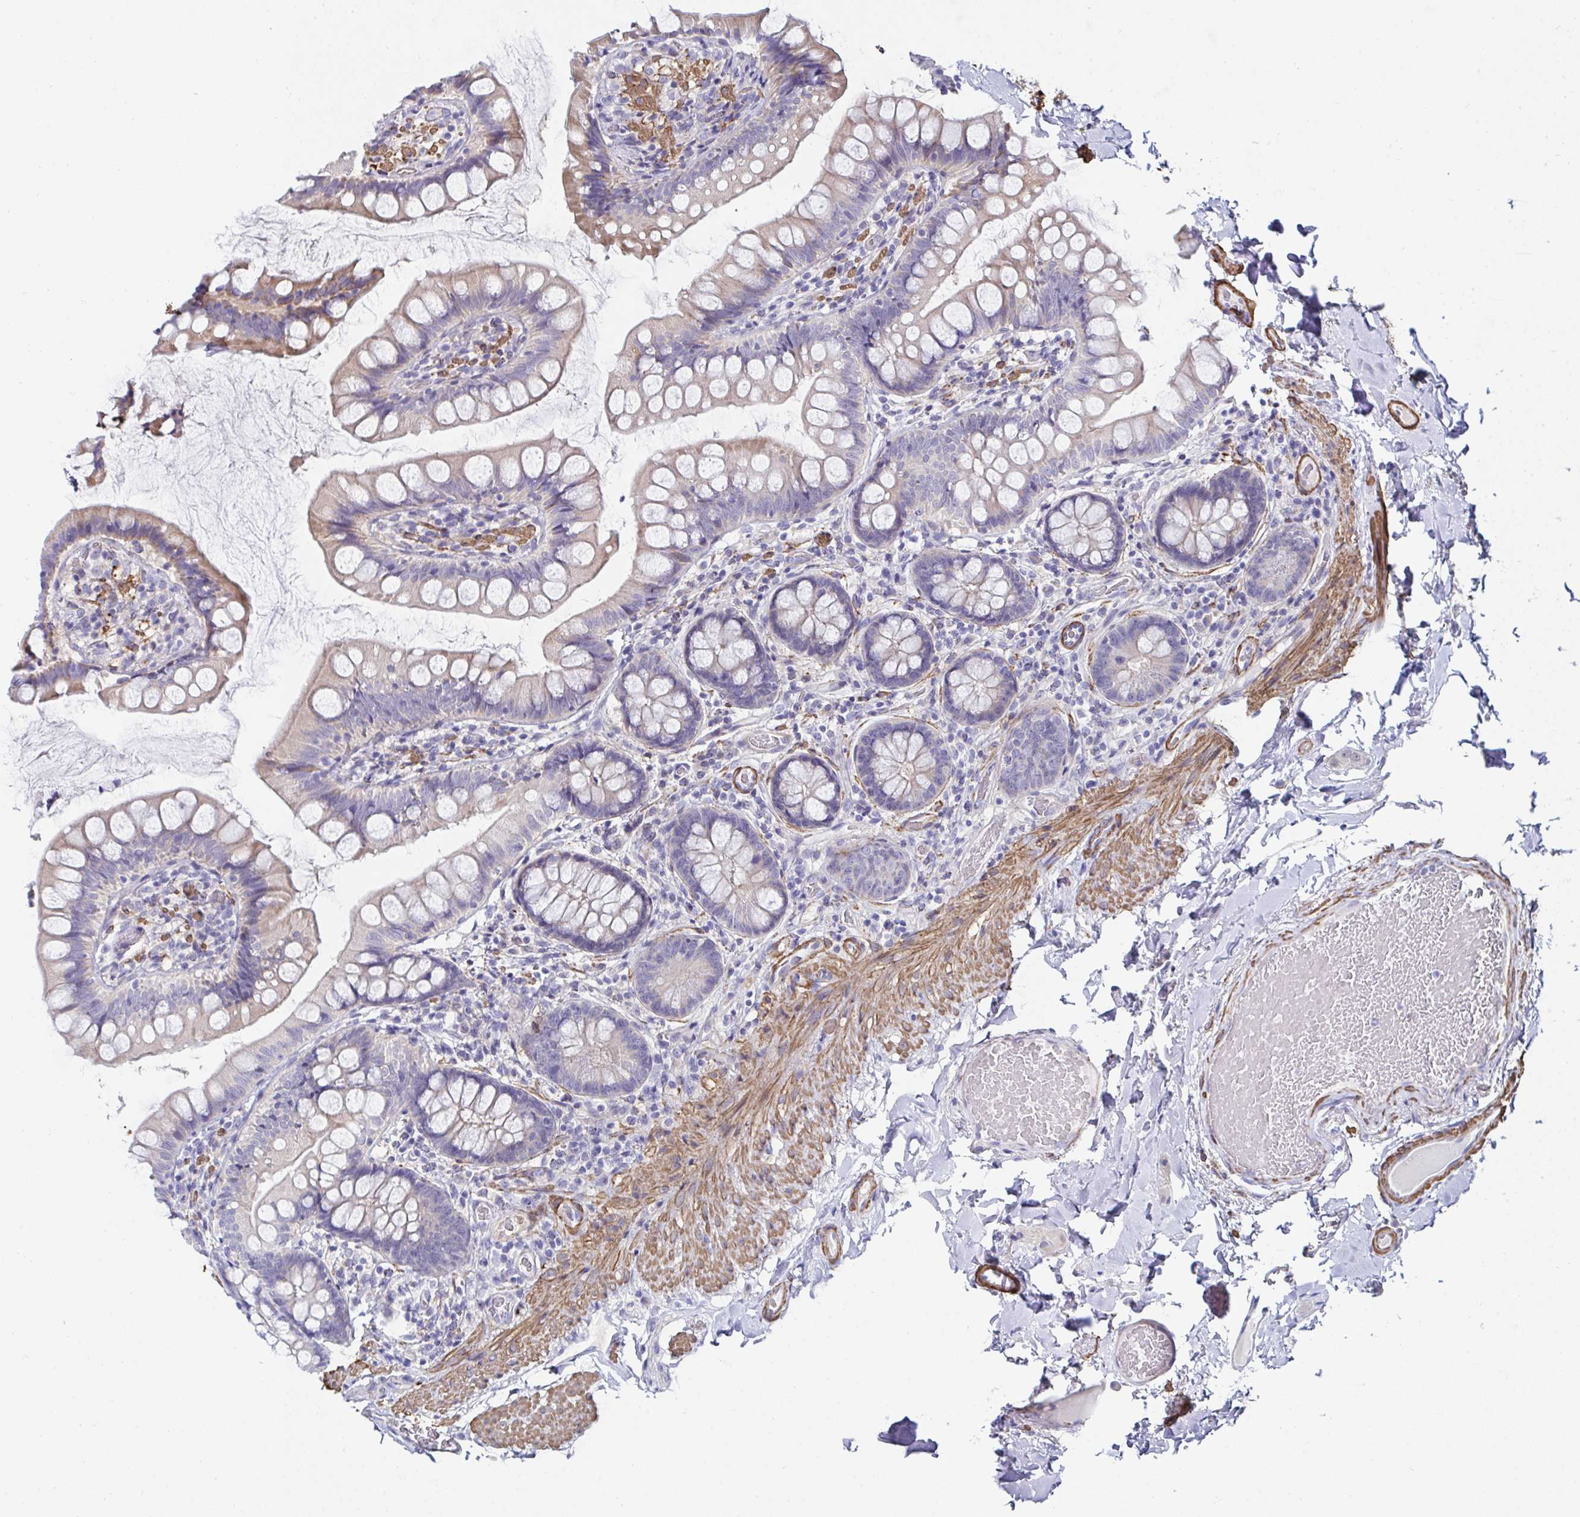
{"staining": {"intensity": "moderate", "quantity": "25%-75%", "location": "cytoplasmic/membranous"}, "tissue": "small intestine", "cell_type": "Glandular cells", "image_type": "normal", "snomed": [{"axis": "morphology", "description": "Normal tissue, NOS"}, {"axis": "topography", "description": "Small intestine"}], "caption": "Immunohistochemical staining of normal human small intestine displays medium levels of moderate cytoplasmic/membranous positivity in approximately 25%-75% of glandular cells. (Stains: DAB in brown, nuclei in blue, Microscopy: brightfield microscopy at high magnification).", "gene": "FBXL13", "patient": {"sex": "male", "age": 70}}